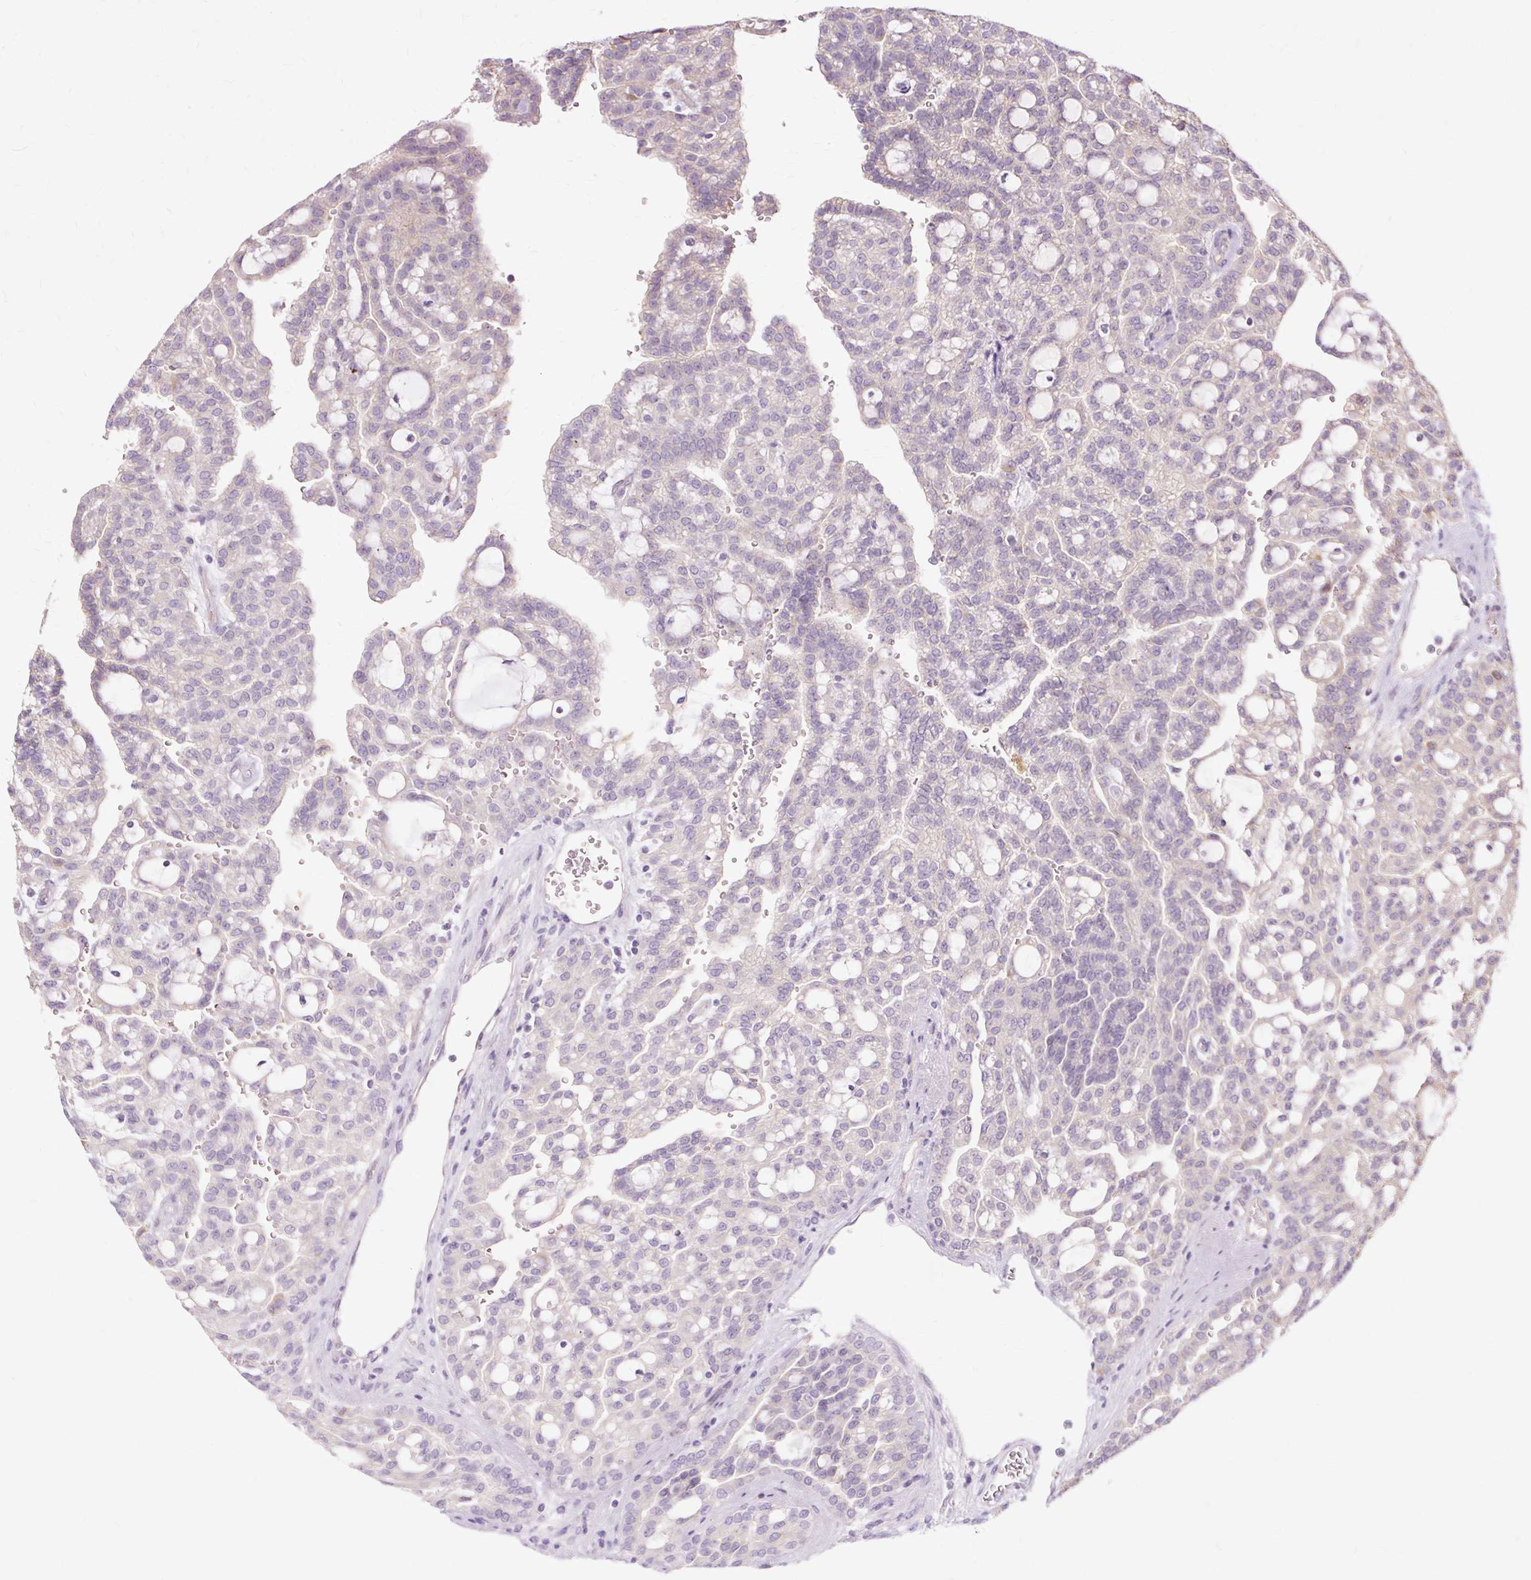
{"staining": {"intensity": "negative", "quantity": "none", "location": "none"}, "tissue": "renal cancer", "cell_type": "Tumor cells", "image_type": "cancer", "snomed": [{"axis": "morphology", "description": "Adenocarcinoma, NOS"}, {"axis": "topography", "description": "Kidney"}], "caption": "Micrograph shows no protein expression in tumor cells of renal adenocarcinoma tissue.", "gene": "PDZD2", "patient": {"sex": "male", "age": 63}}